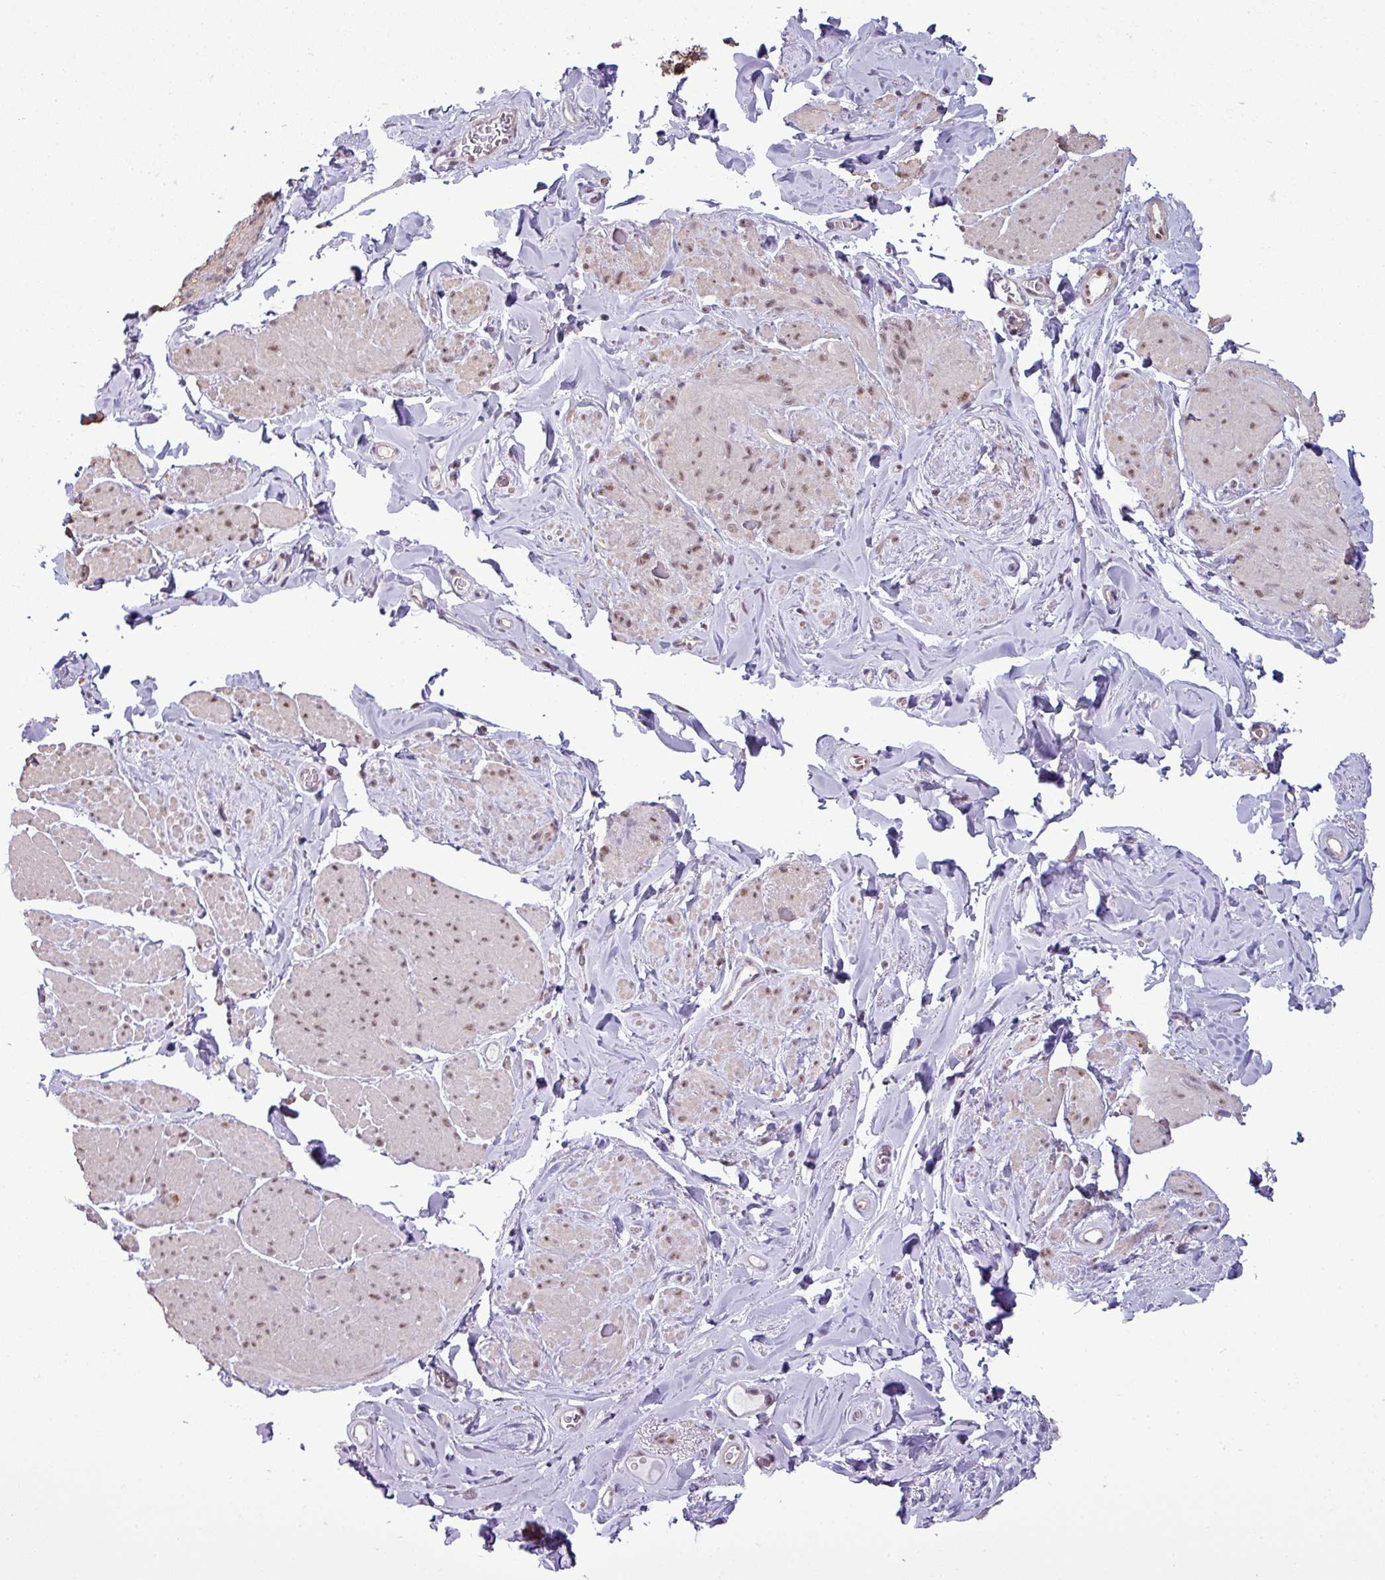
{"staining": {"intensity": "weak", "quantity": "25%-75%", "location": "nuclear"}, "tissue": "smooth muscle", "cell_type": "Smooth muscle cells", "image_type": "normal", "snomed": [{"axis": "morphology", "description": "Normal tissue, NOS"}, {"axis": "topography", "description": "Smooth muscle"}, {"axis": "topography", "description": "Peripheral nerve tissue"}], "caption": "Human smooth muscle stained for a protein (brown) shows weak nuclear positive staining in about 25%-75% of smooth muscle cells.", "gene": "ZNF217", "patient": {"sex": "male", "age": 69}}